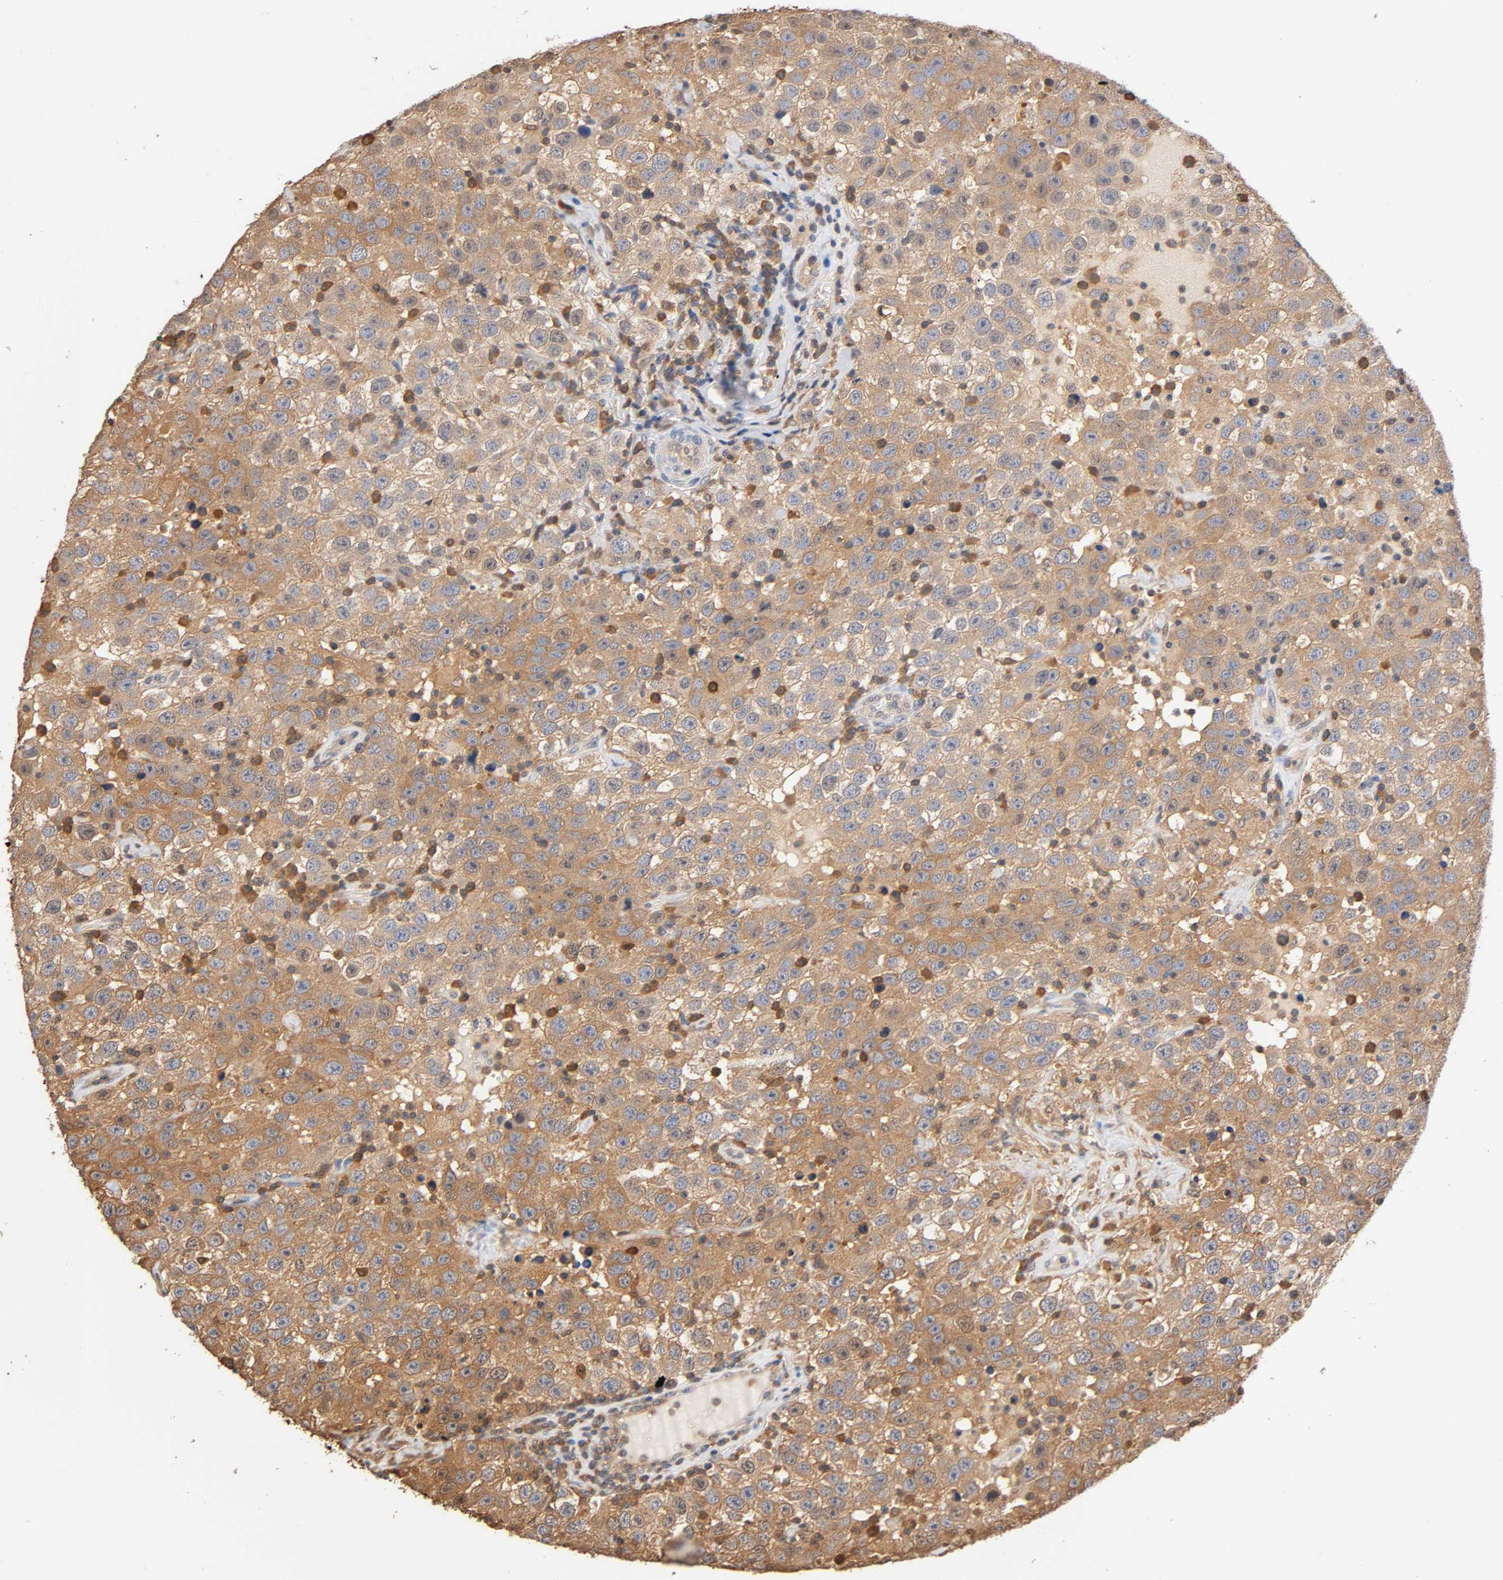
{"staining": {"intensity": "moderate", "quantity": ">75%", "location": "cytoplasmic/membranous"}, "tissue": "testis cancer", "cell_type": "Tumor cells", "image_type": "cancer", "snomed": [{"axis": "morphology", "description": "Seminoma, NOS"}, {"axis": "topography", "description": "Testis"}], "caption": "IHC photomicrograph of seminoma (testis) stained for a protein (brown), which reveals medium levels of moderate cytoplasmic/membranous expression in approximately >75% of tumor cells.", "gene": "ALDOA", "patient": {"sex": "male", "age": 41}}